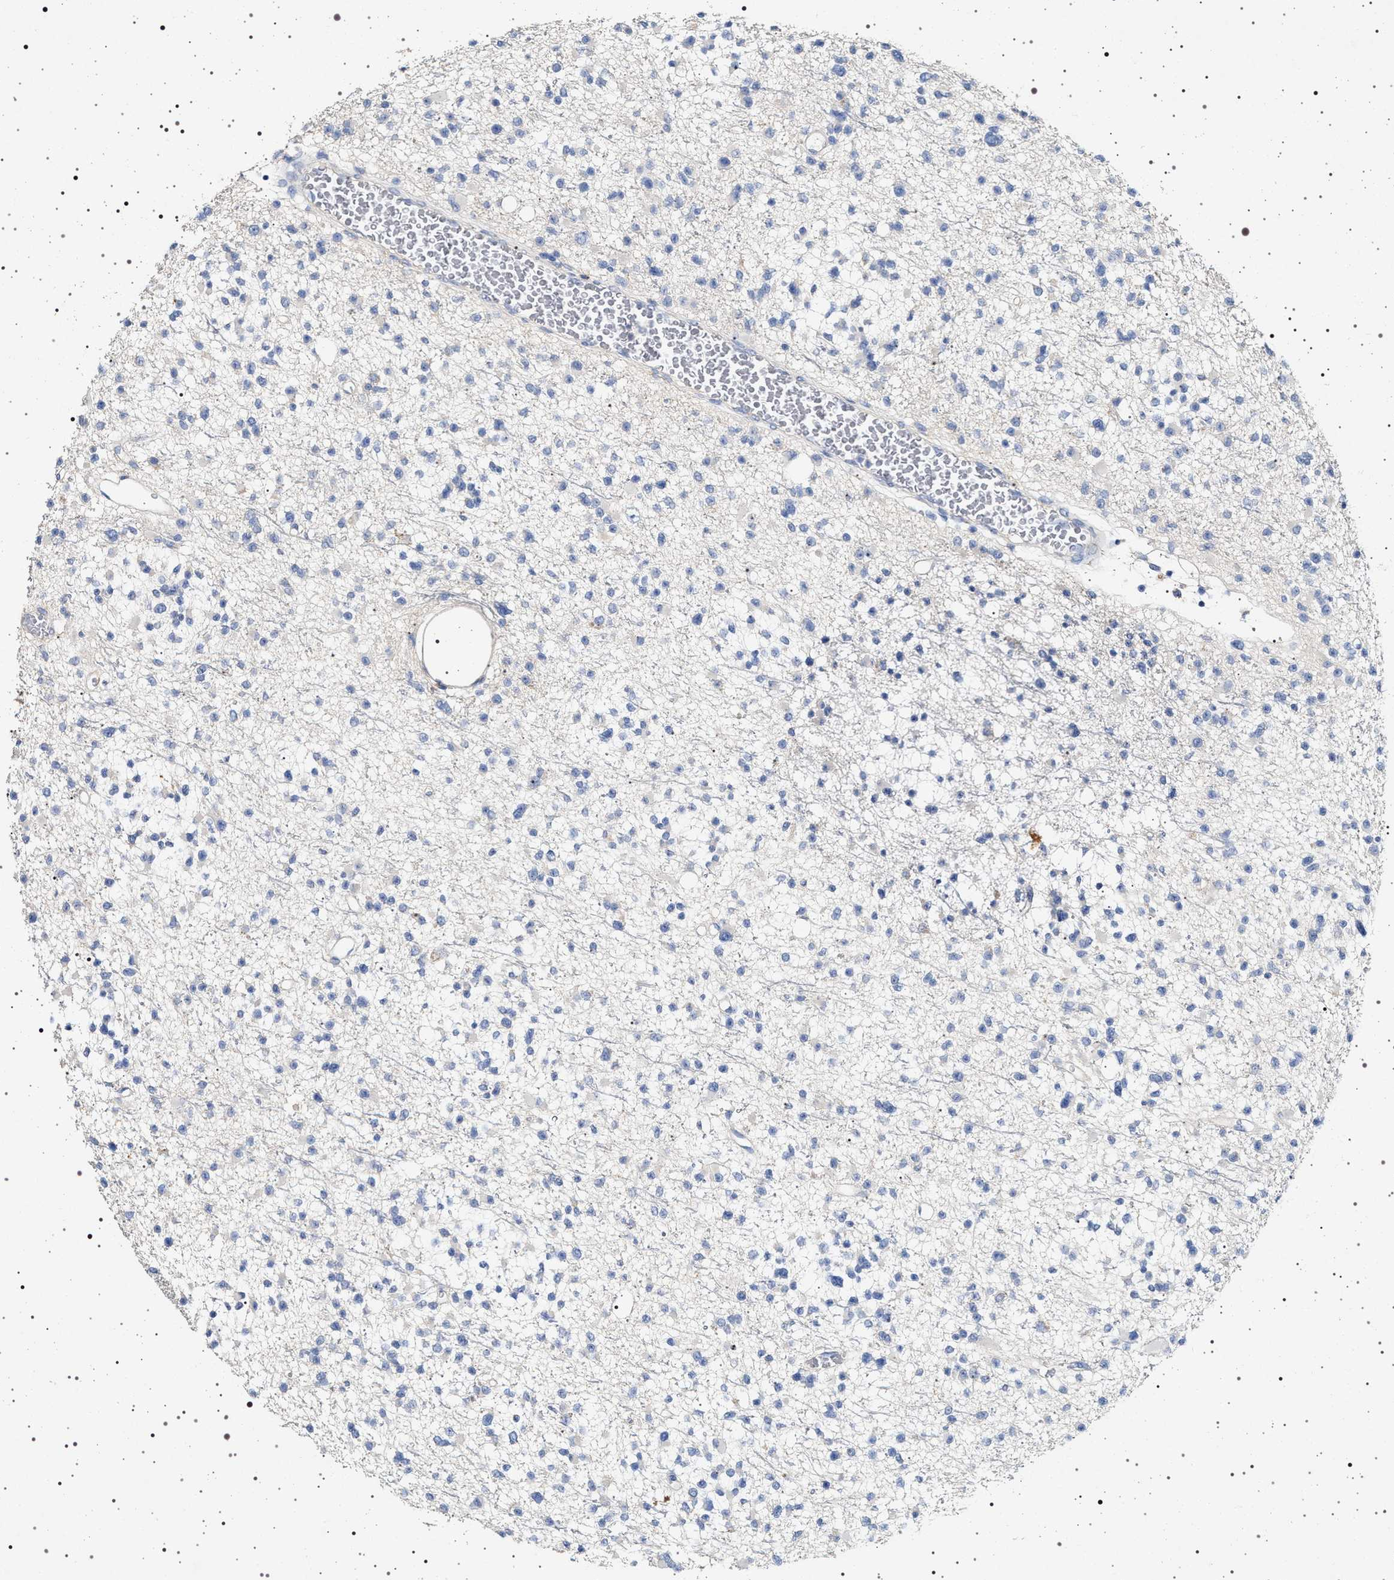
{"staining": {"intensity": "negative", "quantity": "none", "location": "none"}, "tissue": "glioma", "cell_type": "Tumor cells", "image_type": "cancer", "snomed": [{"axis": "morphology", "description": "Glioma, malignant, Low grade"}, {"axis": "topography", "description": "Brain"}], "caption": "A micrograph of glioma stained for a protein demonstrates no brown staining in tumor cells.", "gene": "NAALADL2", "patient": {"sex": "female", "age": 22}}